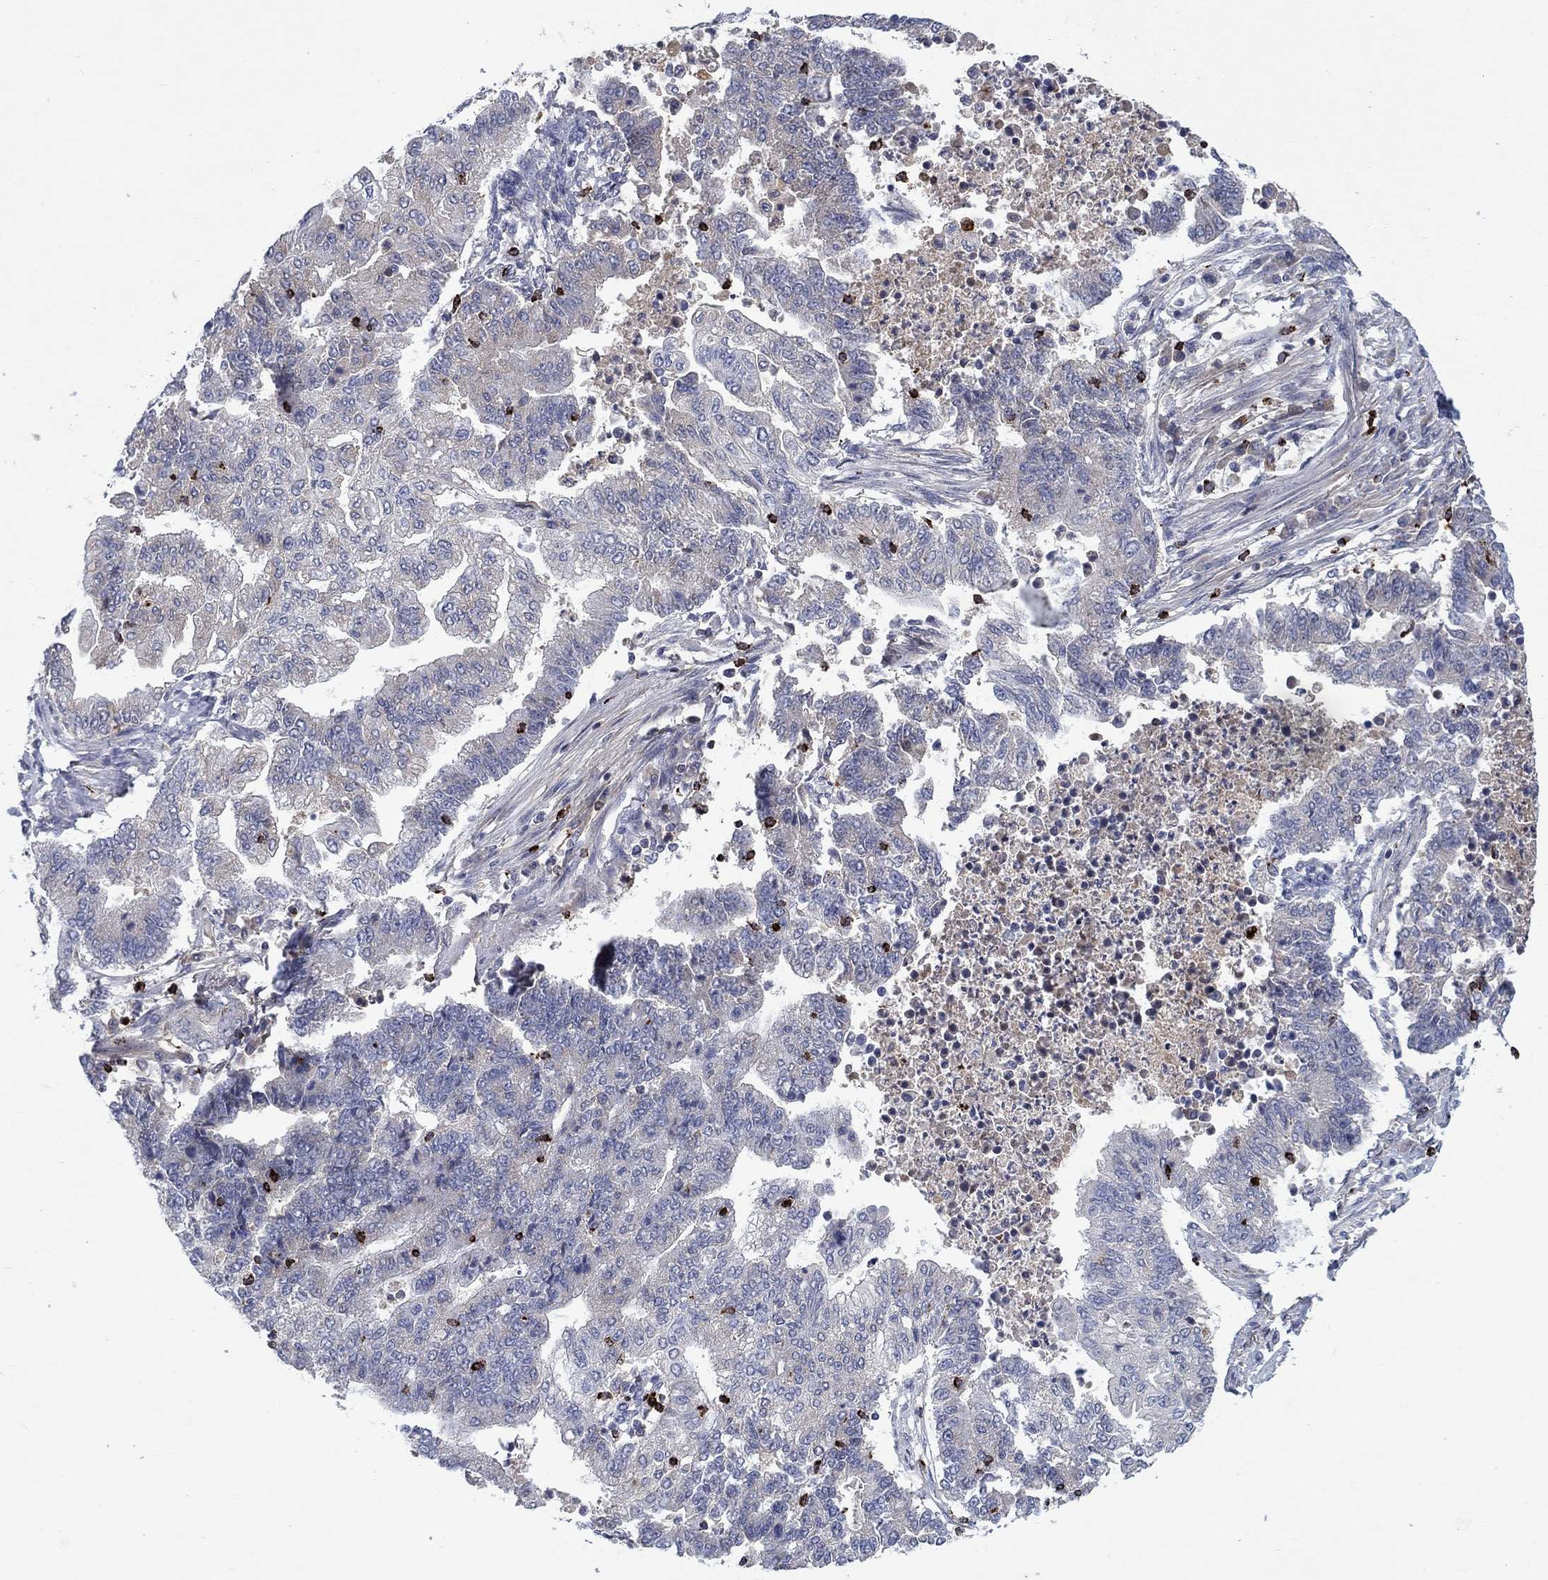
{"staining": {"intensity": "negative", "quantity": "none", "location": "none"}, "tissue": "endometrial cancer", "cell_type": "Tumor cells", "image_type": "cancer", "snomed": [{"axis": "morphology", "description": "Adenocarcinoma, NOS"}, {"axis": "topography", "description": "Uterus"}, {"axis": "topography", "description": "Endometrium"}], "caption": "This is an immunohistochemistry (IHC) photomicrograph of human endometrial cancer (adenocarcinoma). There is no positivity in tumor cells.", "gene": "GZMA", "patient": {"sex": "female", "age": 54}}